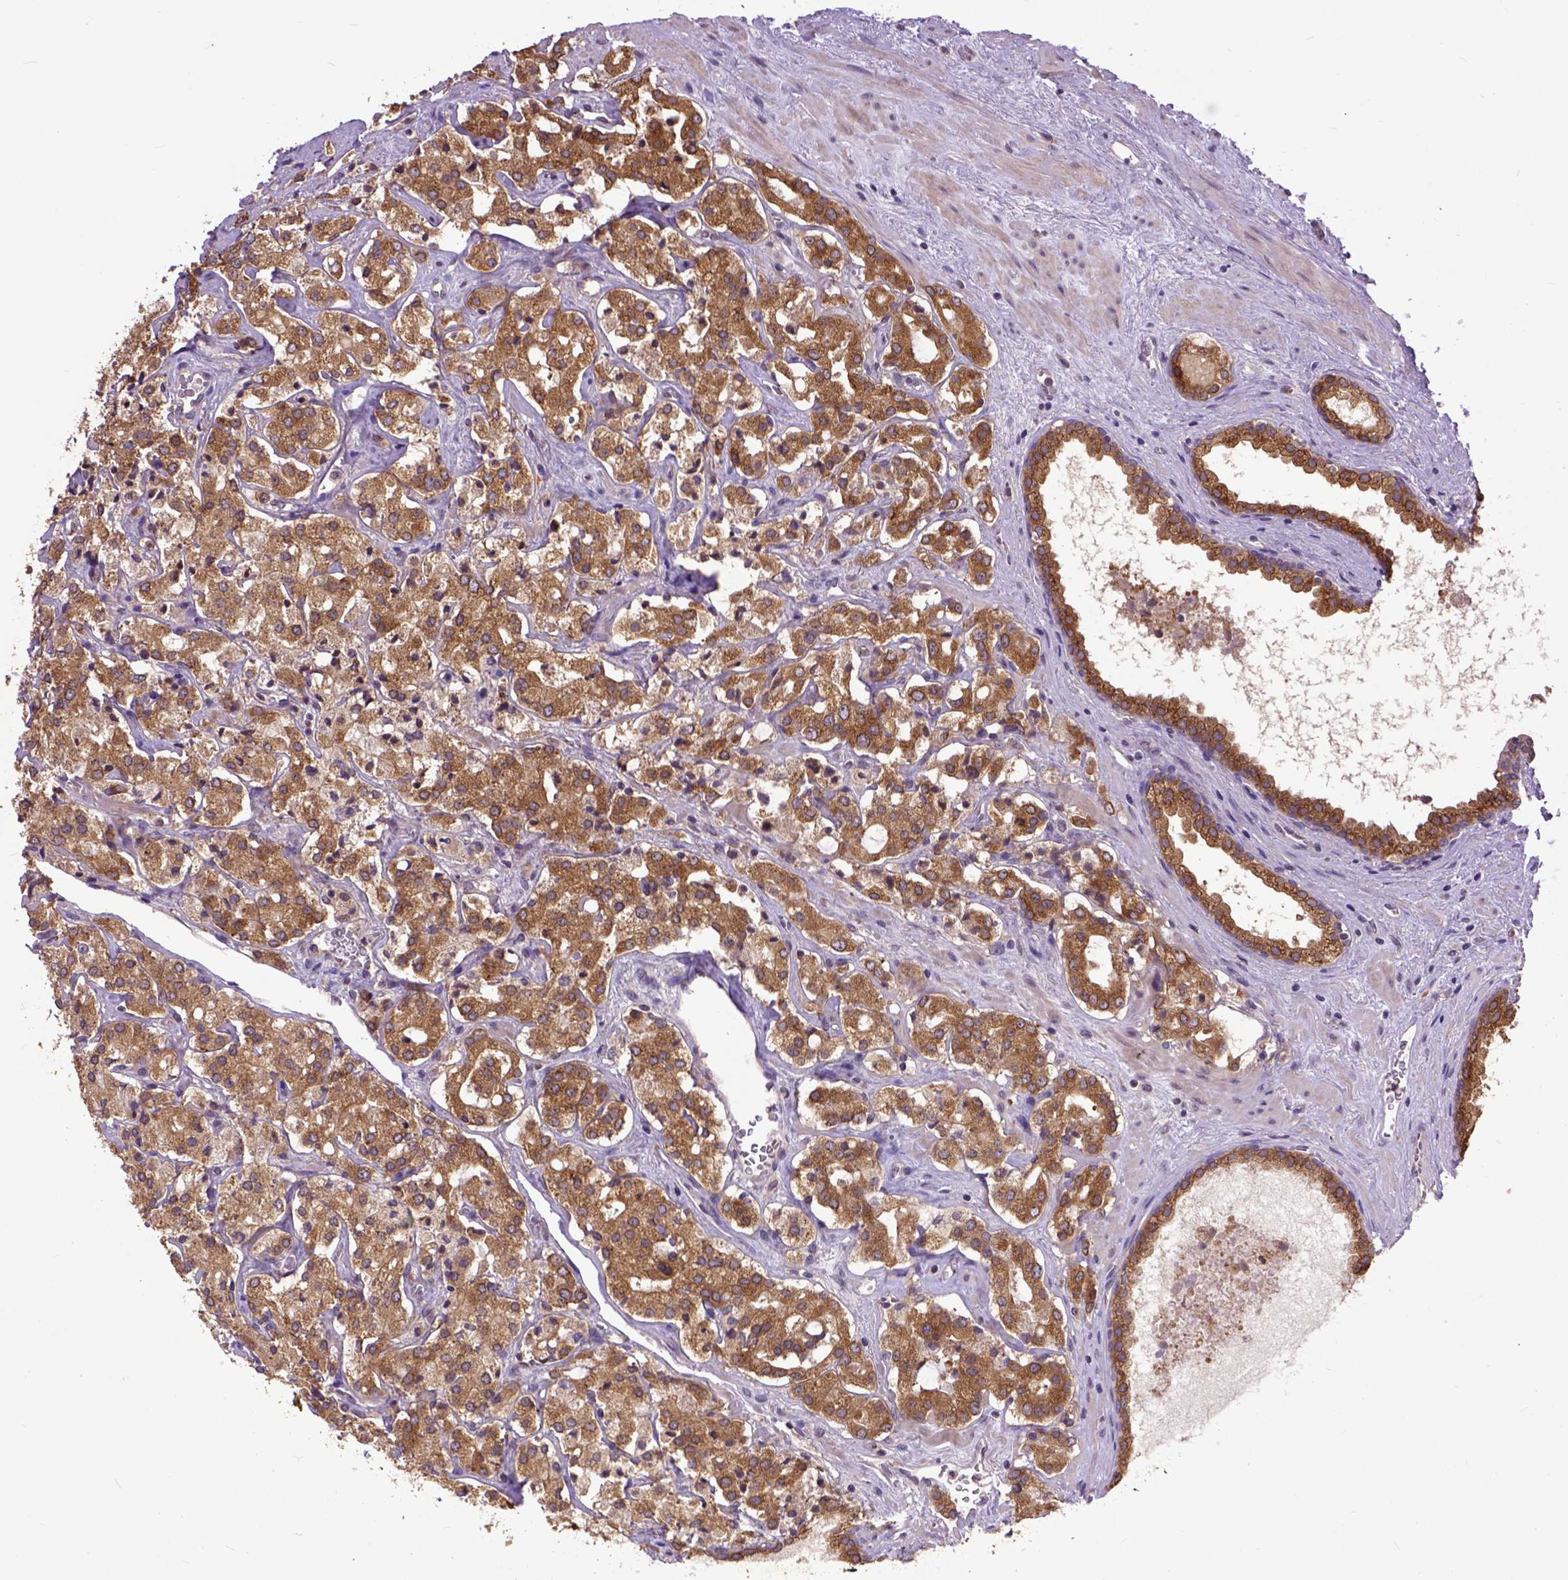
{"staining": {"intensity": "moderate", "quantity": ">75%", "location": "cytoplasmic/membranous"}, "tissue": "prostate cancer", "cell_type": "Tumor cells", "image_type": "cancer", "snomed": [{"axis": "morphology", "description": "Adenocarcinoma, NOS"}, {"axis": "topography", "description": "Prostate"}], "caption": "Immunohistochemical staining of human prostate adenocarcinoma demonstrates medium levels of moderate cytoplasmic/membranous protein positivity in about >75% of tumor cells.", "gene": "ARL1", "patient": {"sex": "male", "age": 66}}